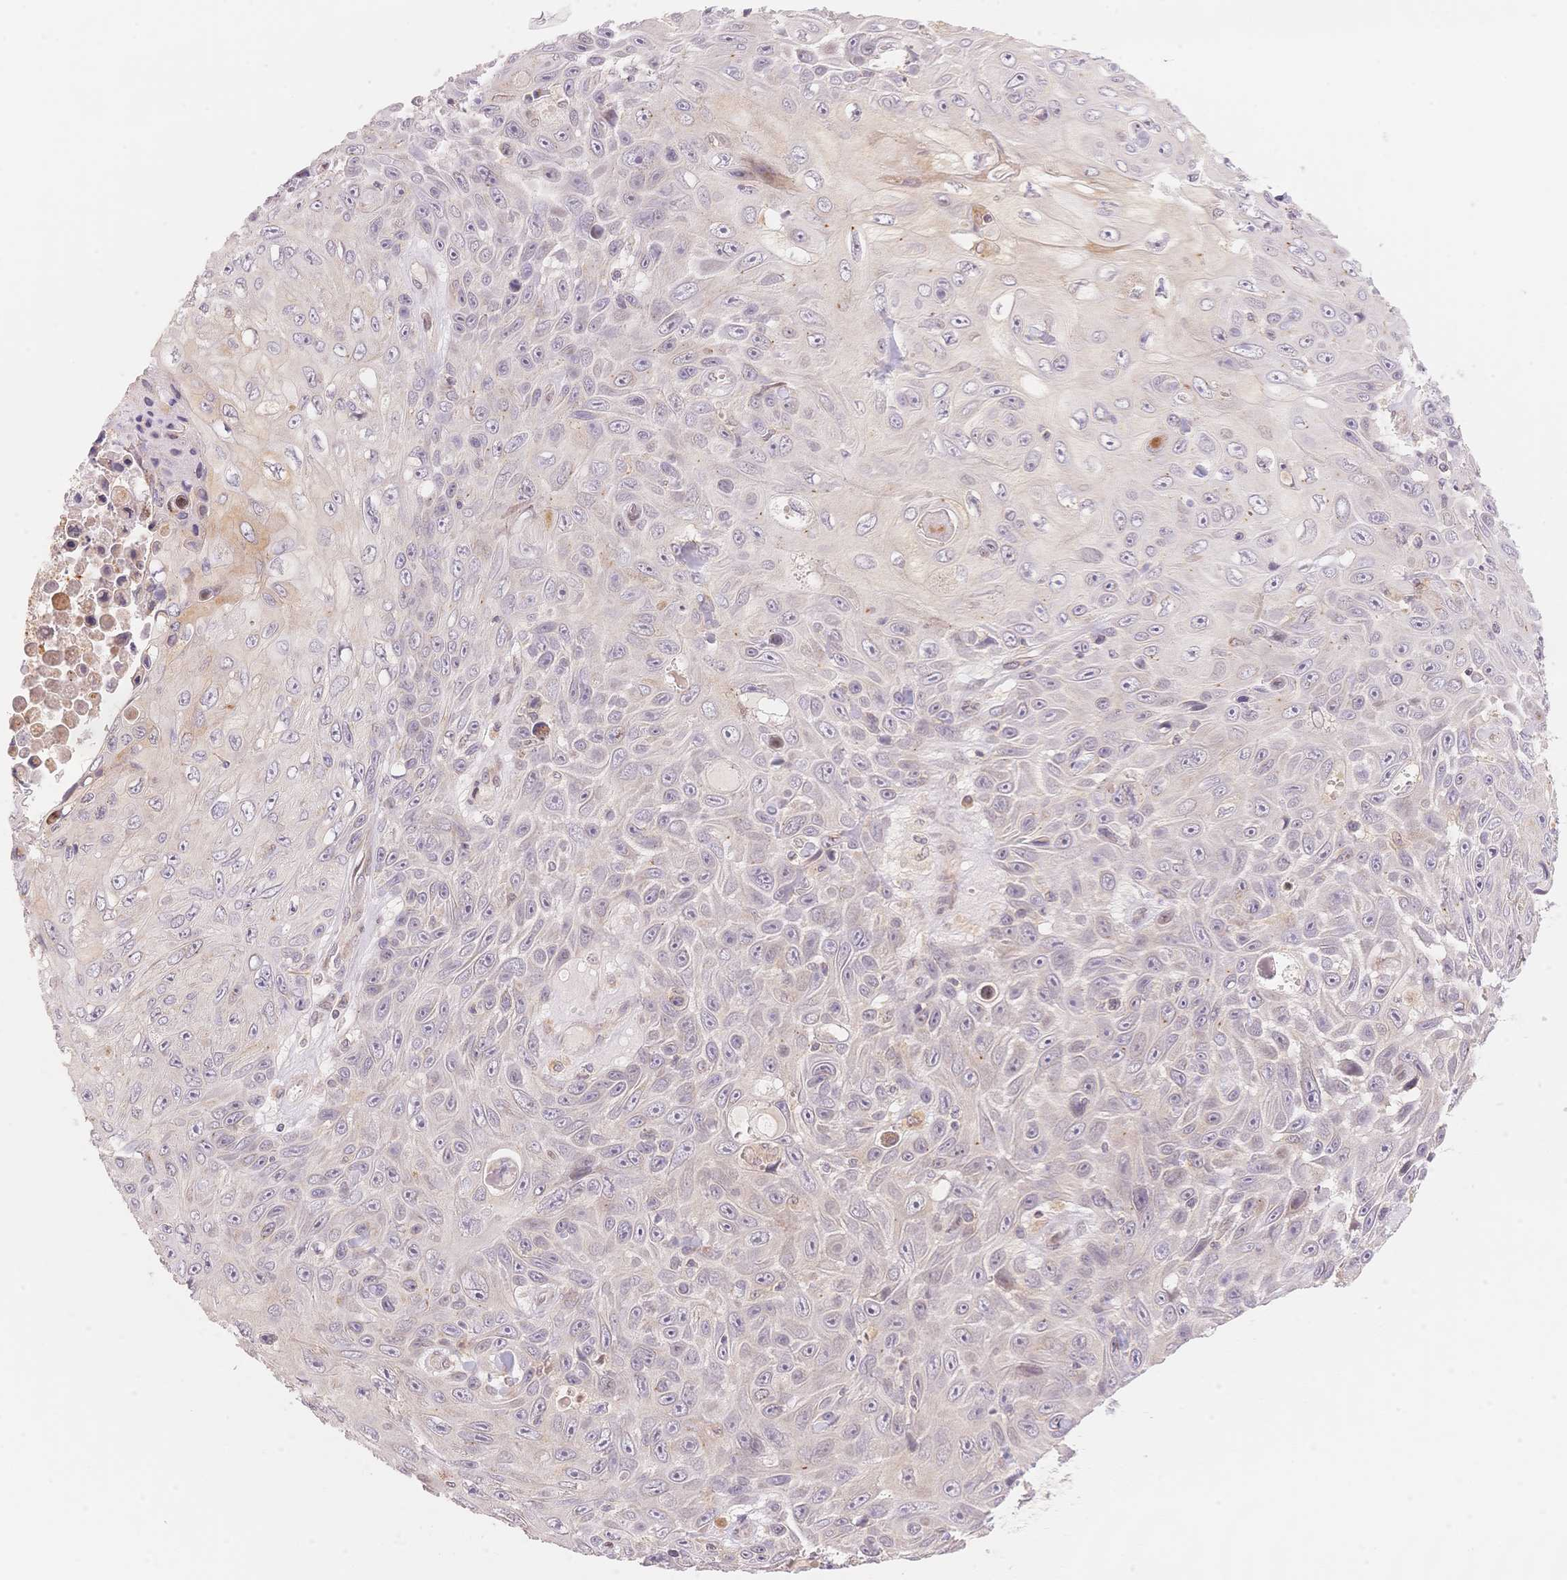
{"staining": {"intensity": "negative", "quantity": "none", "location": "none"}, "tissue": "skin cancer", "cell_type": "Tumor cells", "image_type": "cancer", "snomed": [{"axis": "morphology", "description": "Squamous cell carcinoma, NOS"}, {"axis": "topography", "description": "Skin"}], "caption": "High power microscopy micrograph of an IHC photomicrograph of skin cancer (squamous cell carcinoma), revealing no significant expression in tumor cells.", "gene": "STK39", "patient": {"sex": "male", "age": 82}}